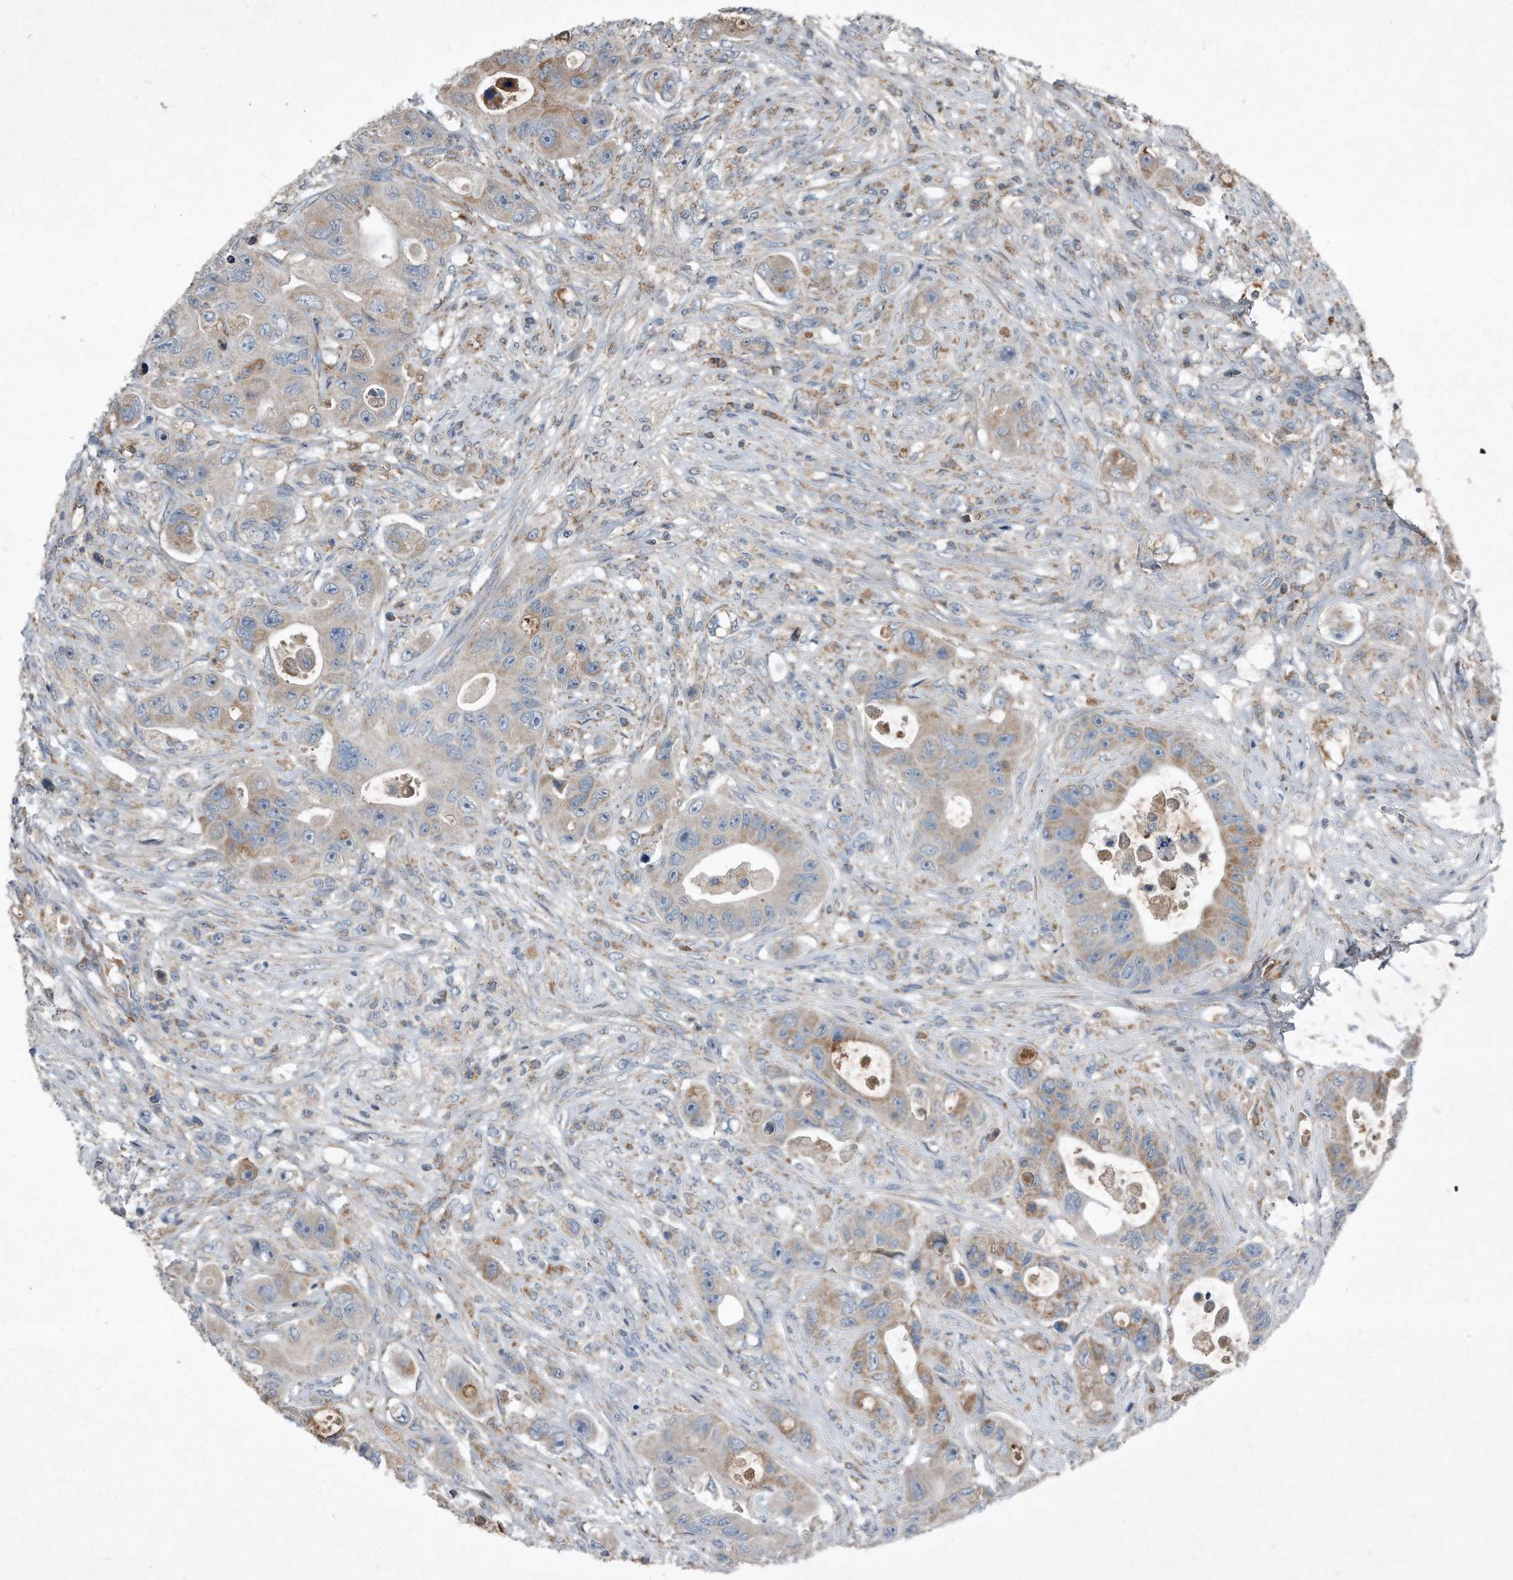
{"staining": {"intensity": "moderate", "quantity": "25%-75%", "location": "cytoplasmic/membranous"}, "tissue": "colorectal cancer", "cell_type": "Tumor cells", "image_type": "cancer", "snomed": [{"axis": "morphology", "description": "Adenocarcinoma, NOS"}, {"axis": "topography", "description": "Colon"}], "caption": "Protein expression analysis of human colorectal adenocarcinoma reveals moderate cytoplasmic/membranous positivity in approximately 25%-75% of tumor cells. (brown staining indicates protein expression, while blue staining denotes nuclei).", "gene": "SDHA", "patient": {"sex": "female", "age": 46}}